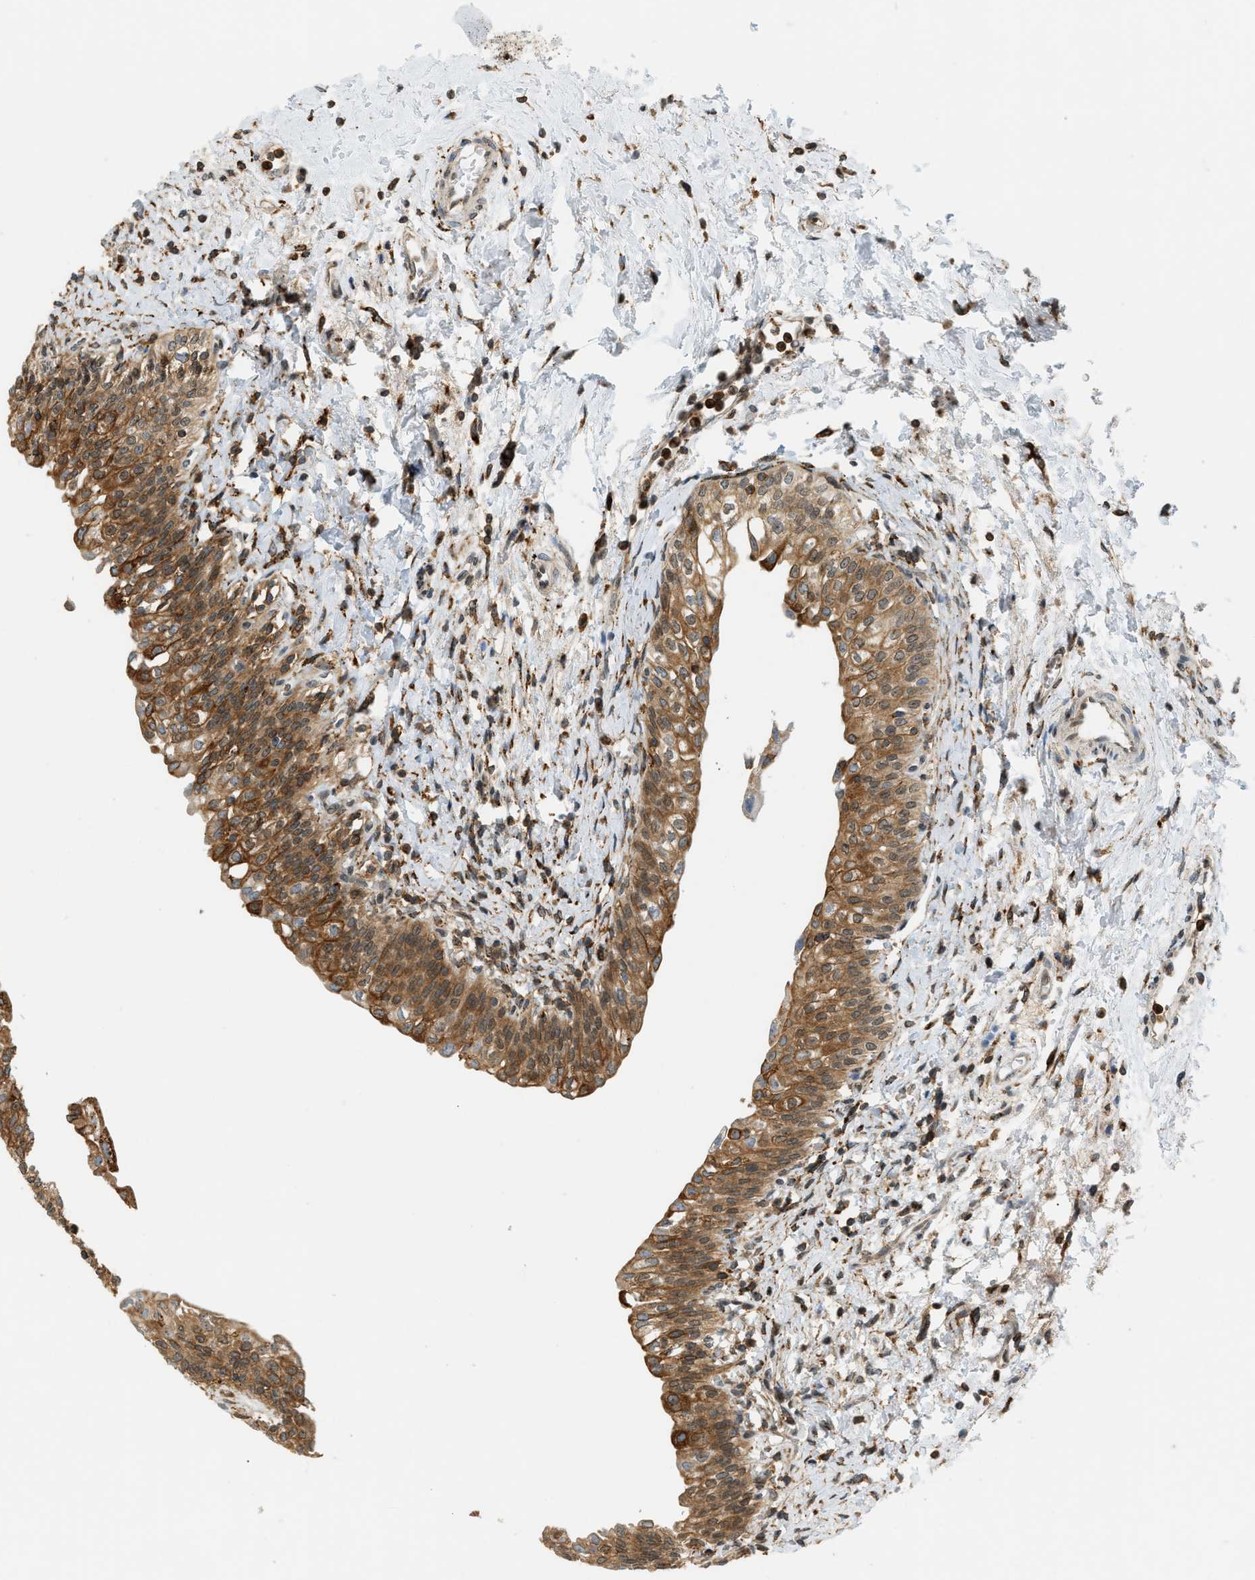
{"staining": {"intensity": "moderate", "quantity": ">75%", "location": "cytoplasmic/membranous"}, "tissue": "urinary bladder", "cell_type": "Urothelial cells", "image_type": "normal", "snomed": [{"axis": "morphology", "description": "Normal tissue, NOS"}, {"axis": "topography", "description": "Urinary bladder"}], "caption": "Approximately >75% of urothelial cells in normal urinary bladder demonstrate moderate cytoplasmic/membranous protein expression as visualized by brown immunohistochemical staining.", "gene": "SEMA4D", "patient": {"sex": "male", "age": 55}}